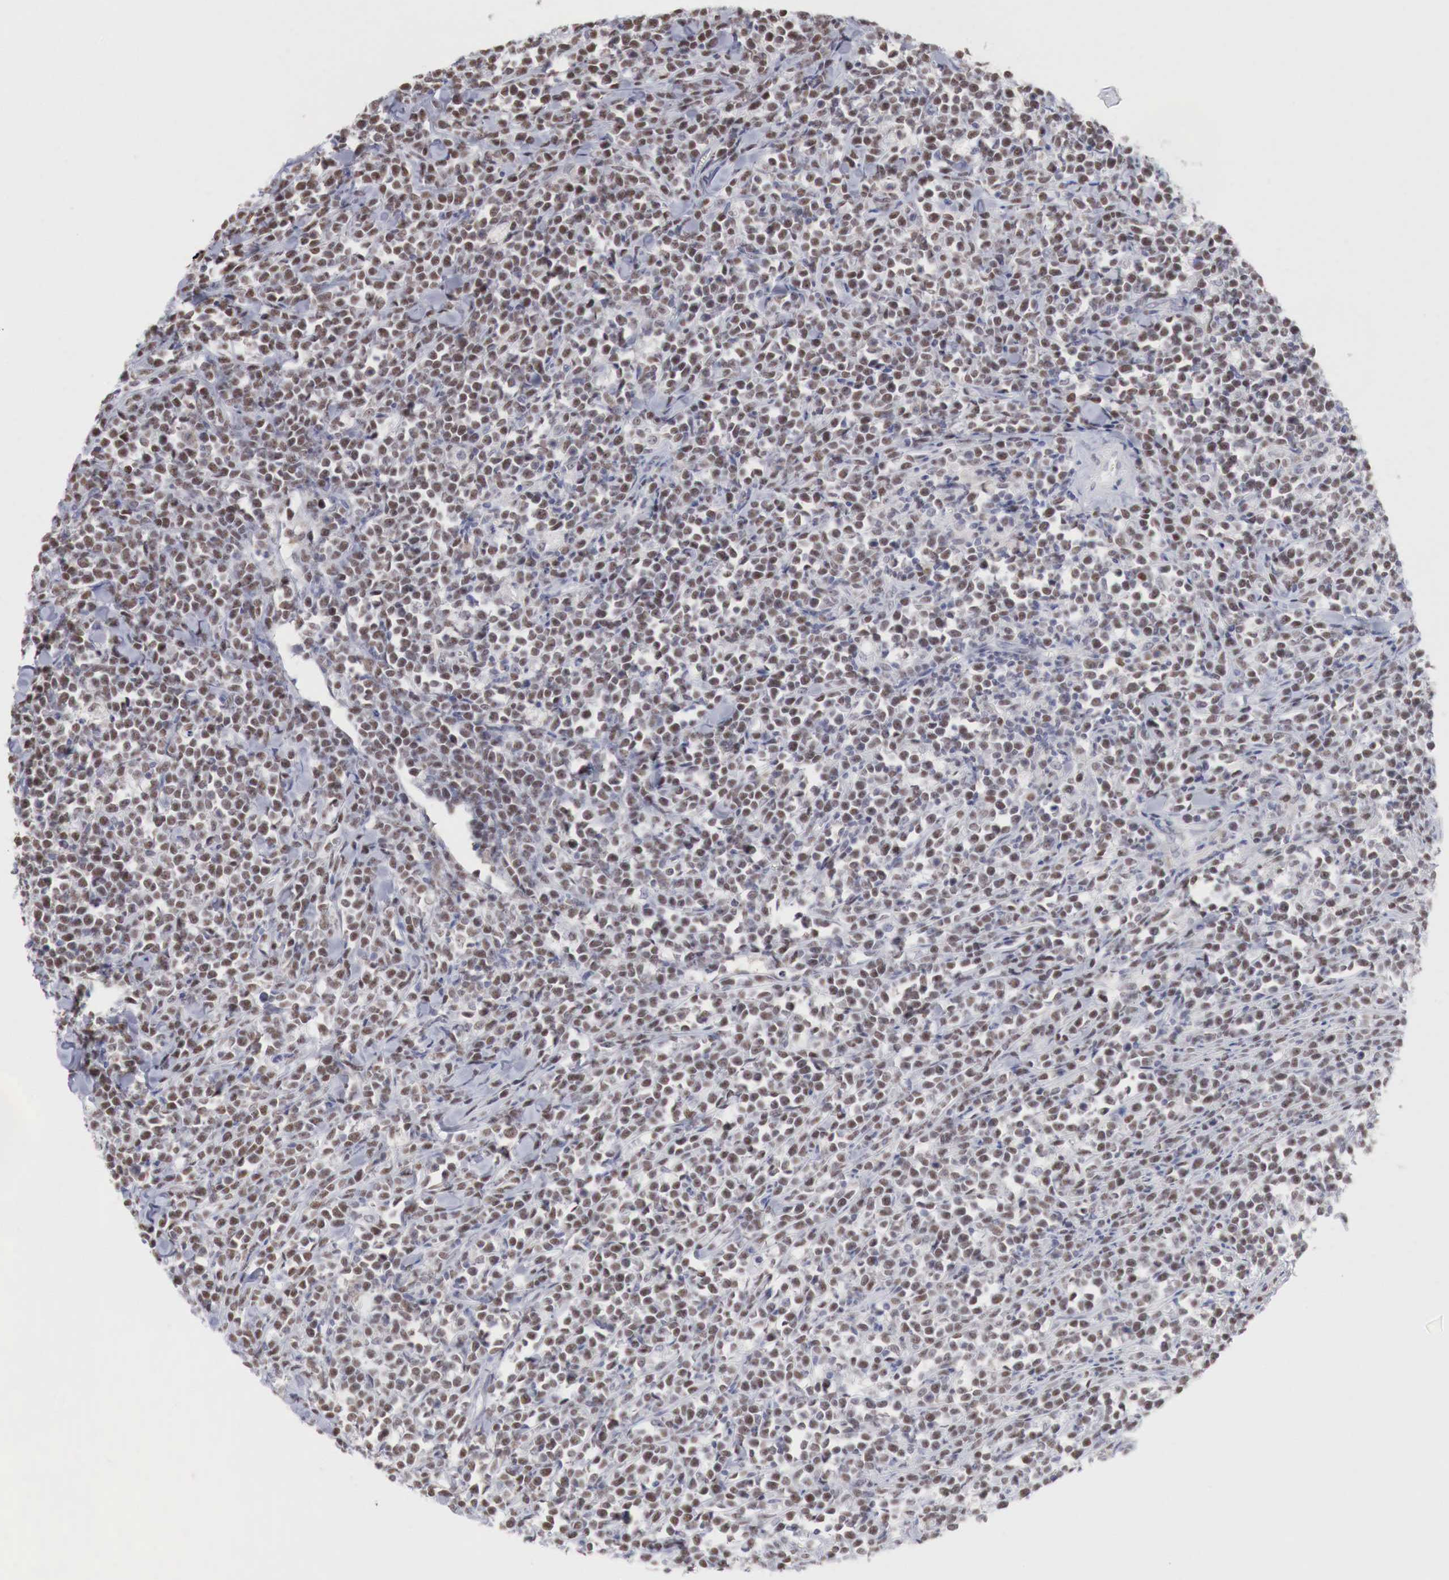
{"staining": {"intensity": "moderate", "quantity": ">75%", "location": "nuclear"}, "tissue": "lymphoma", "cell_type": "Tumor cells", "image_type": "cancer", "snomed": [{"axis": "morphology", "description": "Malignant lymphoma, non-Hodgkin's type, High grade"}, {"axis": "topography", "description": "Small intestine"}, {"axis": "topography", "description": "Colon"}], "caption": "Moderate nuclear staining is seen in about >75% of tumor cells in lymphoma.", "gene": "FOXP2", "patient": {"sex": "male", "age": 8}}